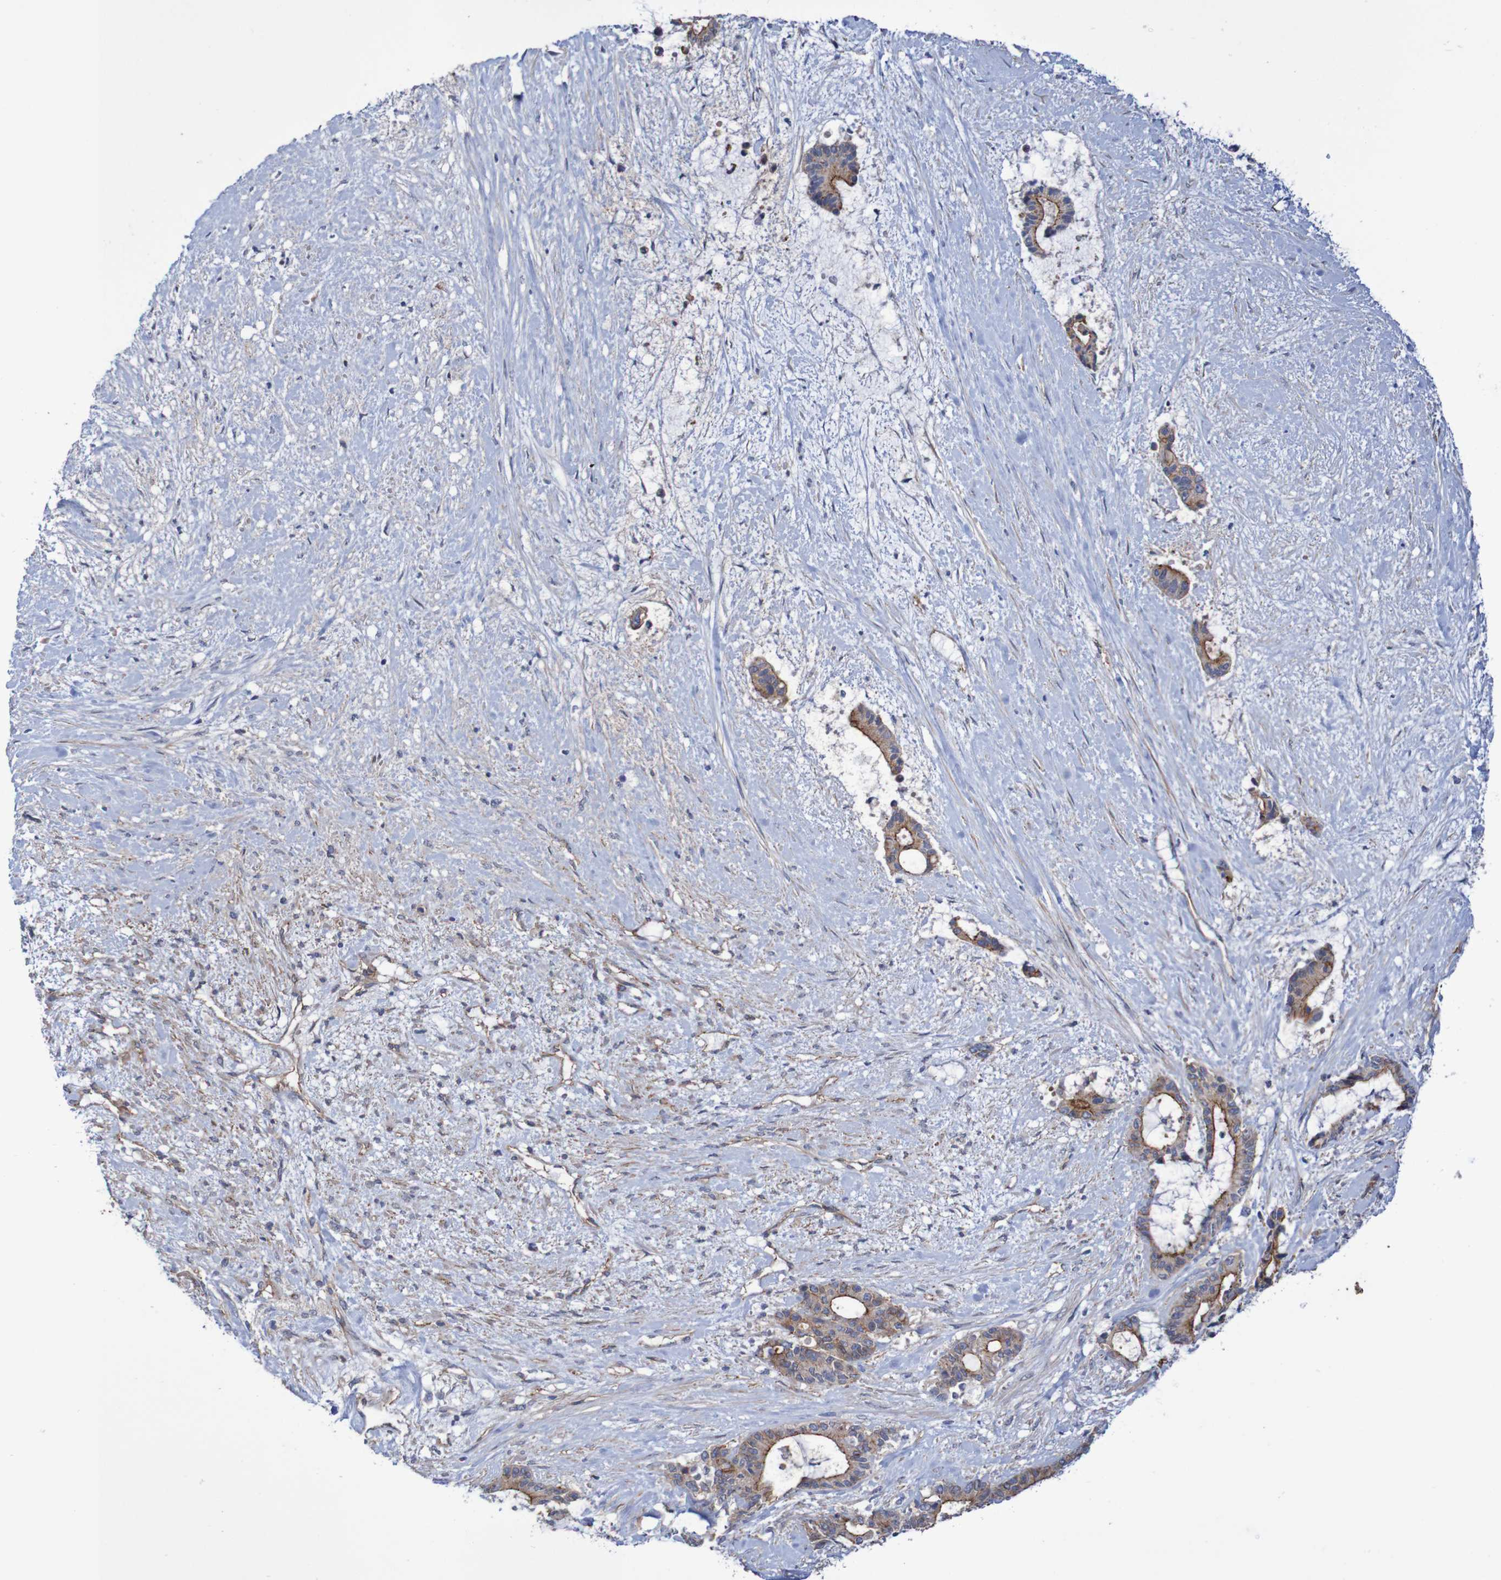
{"staining": {"intensity": "moderate", "quantity": ">75%", "location": "cytoplasmic/membranous"}, "tissue": "liver cancer", "cell_type": "Tumor cells", "image_type": "cancer", "snomed": [{"axis": "morphology", "description": "Normal tissue, NOS"}, {"axis": "morphology", "description": "Cholangiocarcinoma"}, {"axis": "topography", "description": "Liver"}, {"axis": "topography", "description": "Peripheral nerve tissue"}], "caption": "Immunohistochemical staining of human liver cancer shows moderate cytoplasmic/membranous protein staining in approximately >75% of tumor cells.", "gene": "NECTIN2", "patient": {"sex": "female", "age": 73}}